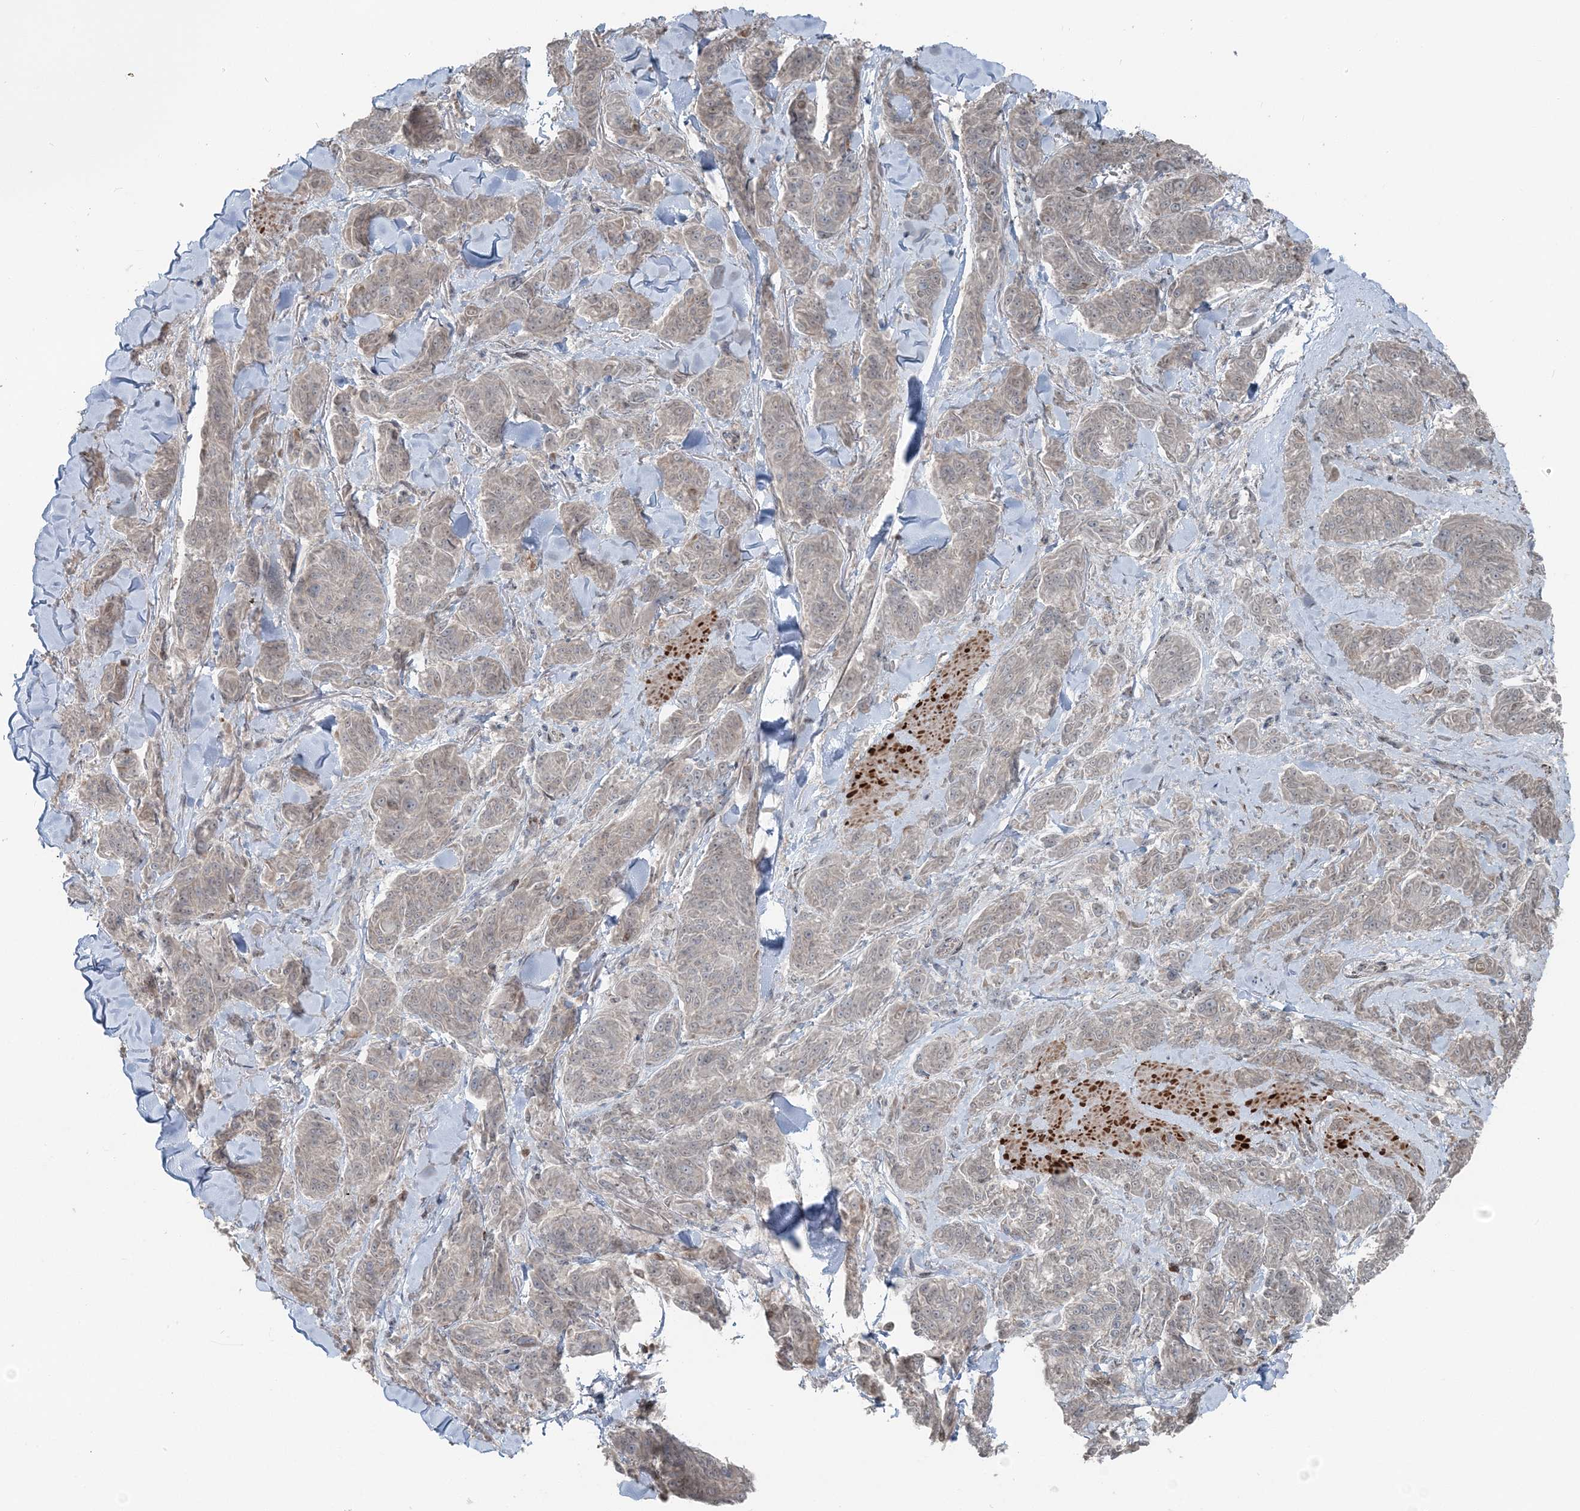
{"staining": {"intensity": "negative", "quantity": "none", "location": "none"}, "tissue": "melanoma", "cell_type": "Tumor cells", "image_type": "cancer", "snomed": [{"axis": "morphology", "description": "Malignant melanoma, NOS"}, {"axis": "topography", "description": "Skin"}], "caption": "Image shows no significant protein expression in tumor cells of melanoma.", "gene": "FBXL17", "patient": {"sex": "male", "age": 53}}